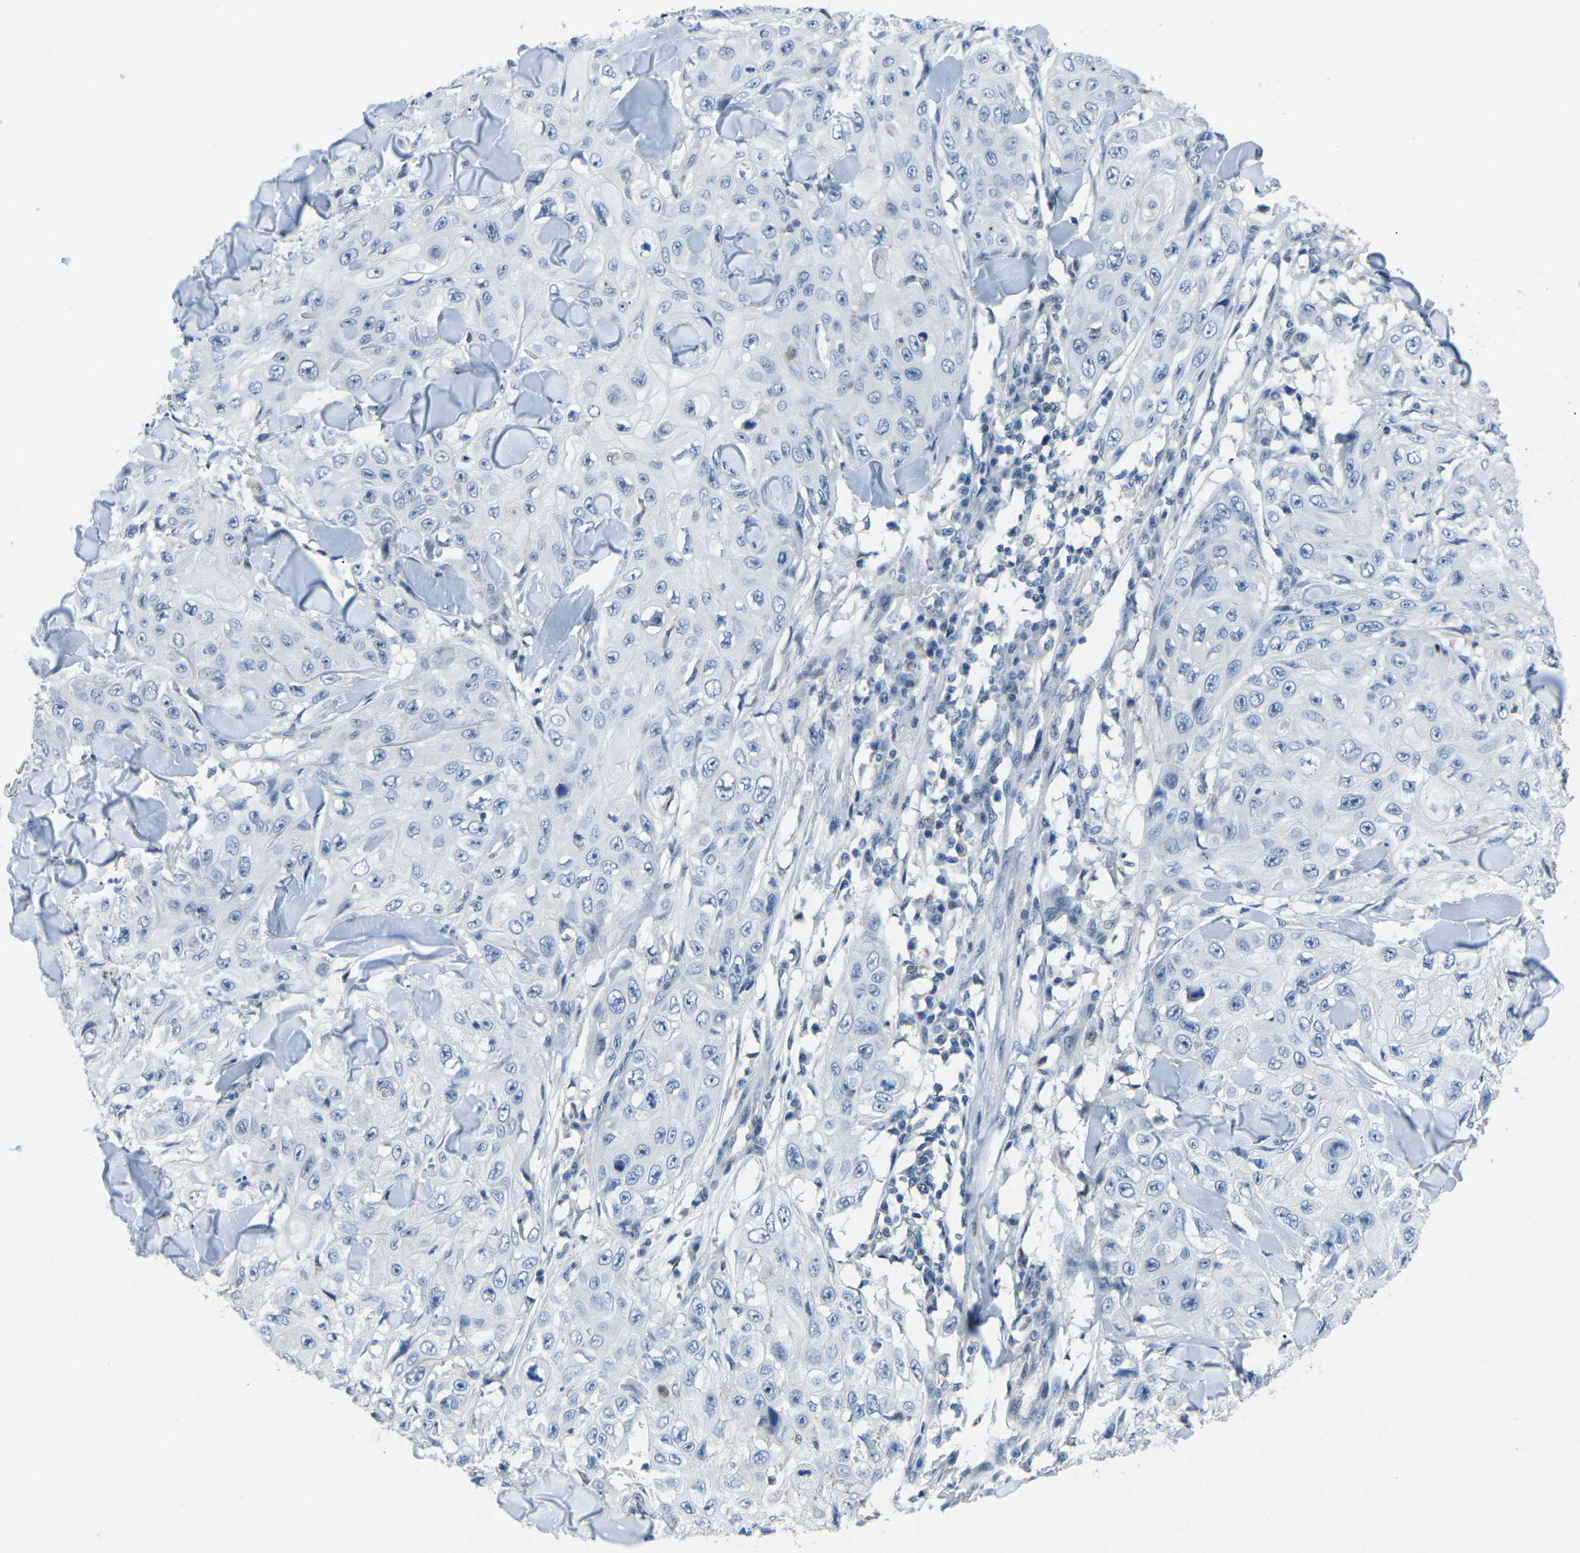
{"staining": {"intensity": "negative", "quantity": "none", "location": "none"}, "tissue": "skin cancer", "cell_type": "Tumor cells", "image_type": "cancer", "snomed": [{"axis": "morphology", "description": "Squamous cell carcinoma, NOS"}, {"axis": "topography", "description": "Skin"}], "caption": "High magnification brightfield microscopy of skin cancer (squamous cell carcinoma) stained with DAB (brown) and counterstained with hematoxylin (blue): tumor cells show no significant positivity.", "gene": "MBNL1", "patient": {"sex": "male", "age": 86}}